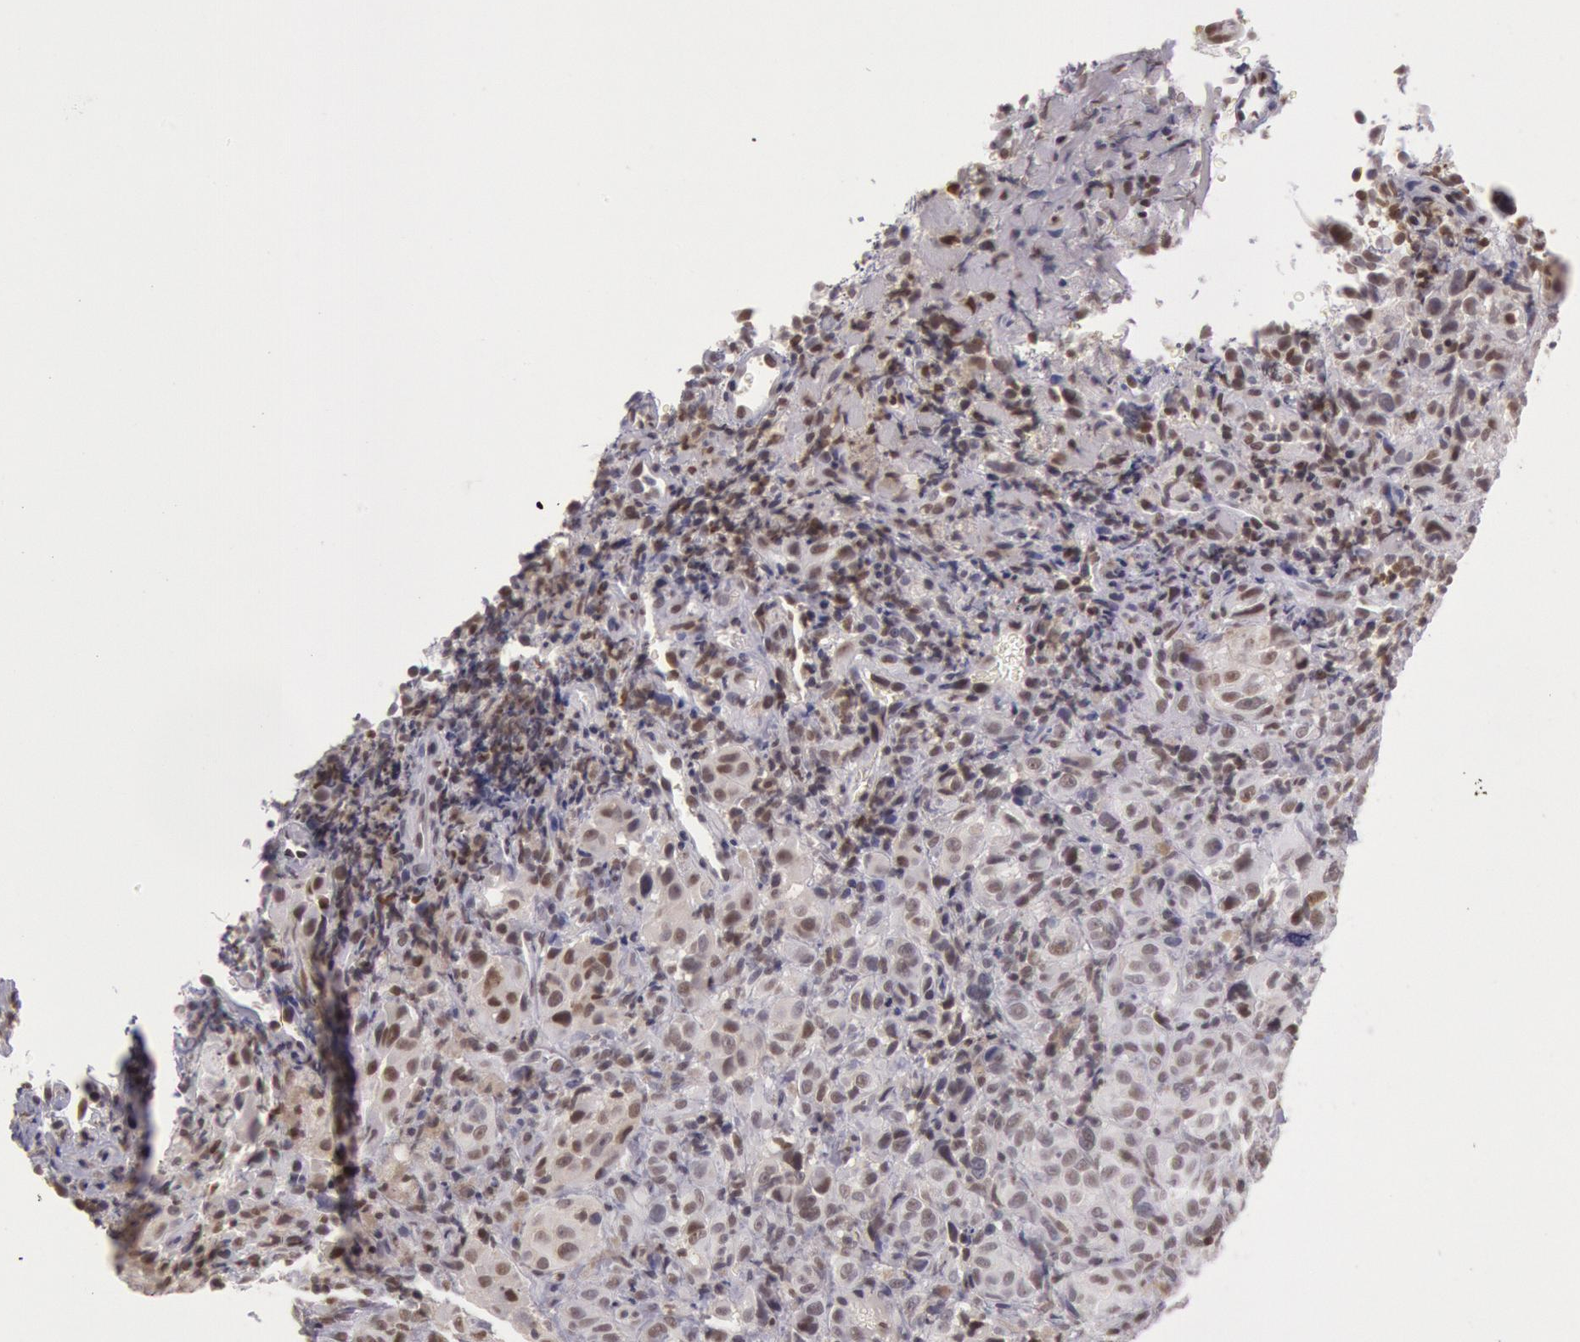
{"staining": {"intensity": "moderate", "quantity": ">75%", "location": "nuclear"}, "tissue": "melanoma", "cell_type": "Tumor cells", "image_type": "cancer", "snomed": [{"axis": "morphology", "description": "Malignant melanoma, NOS"}, {"axis": "topography", "description": "Skin"}], "caption": "A medium amount of moderate nuclear expression is present in approximately >75% of tumor cells in melanoma tissue.", "gene": "HIF1A", "patient": {"sex": "male", "age": 75}}